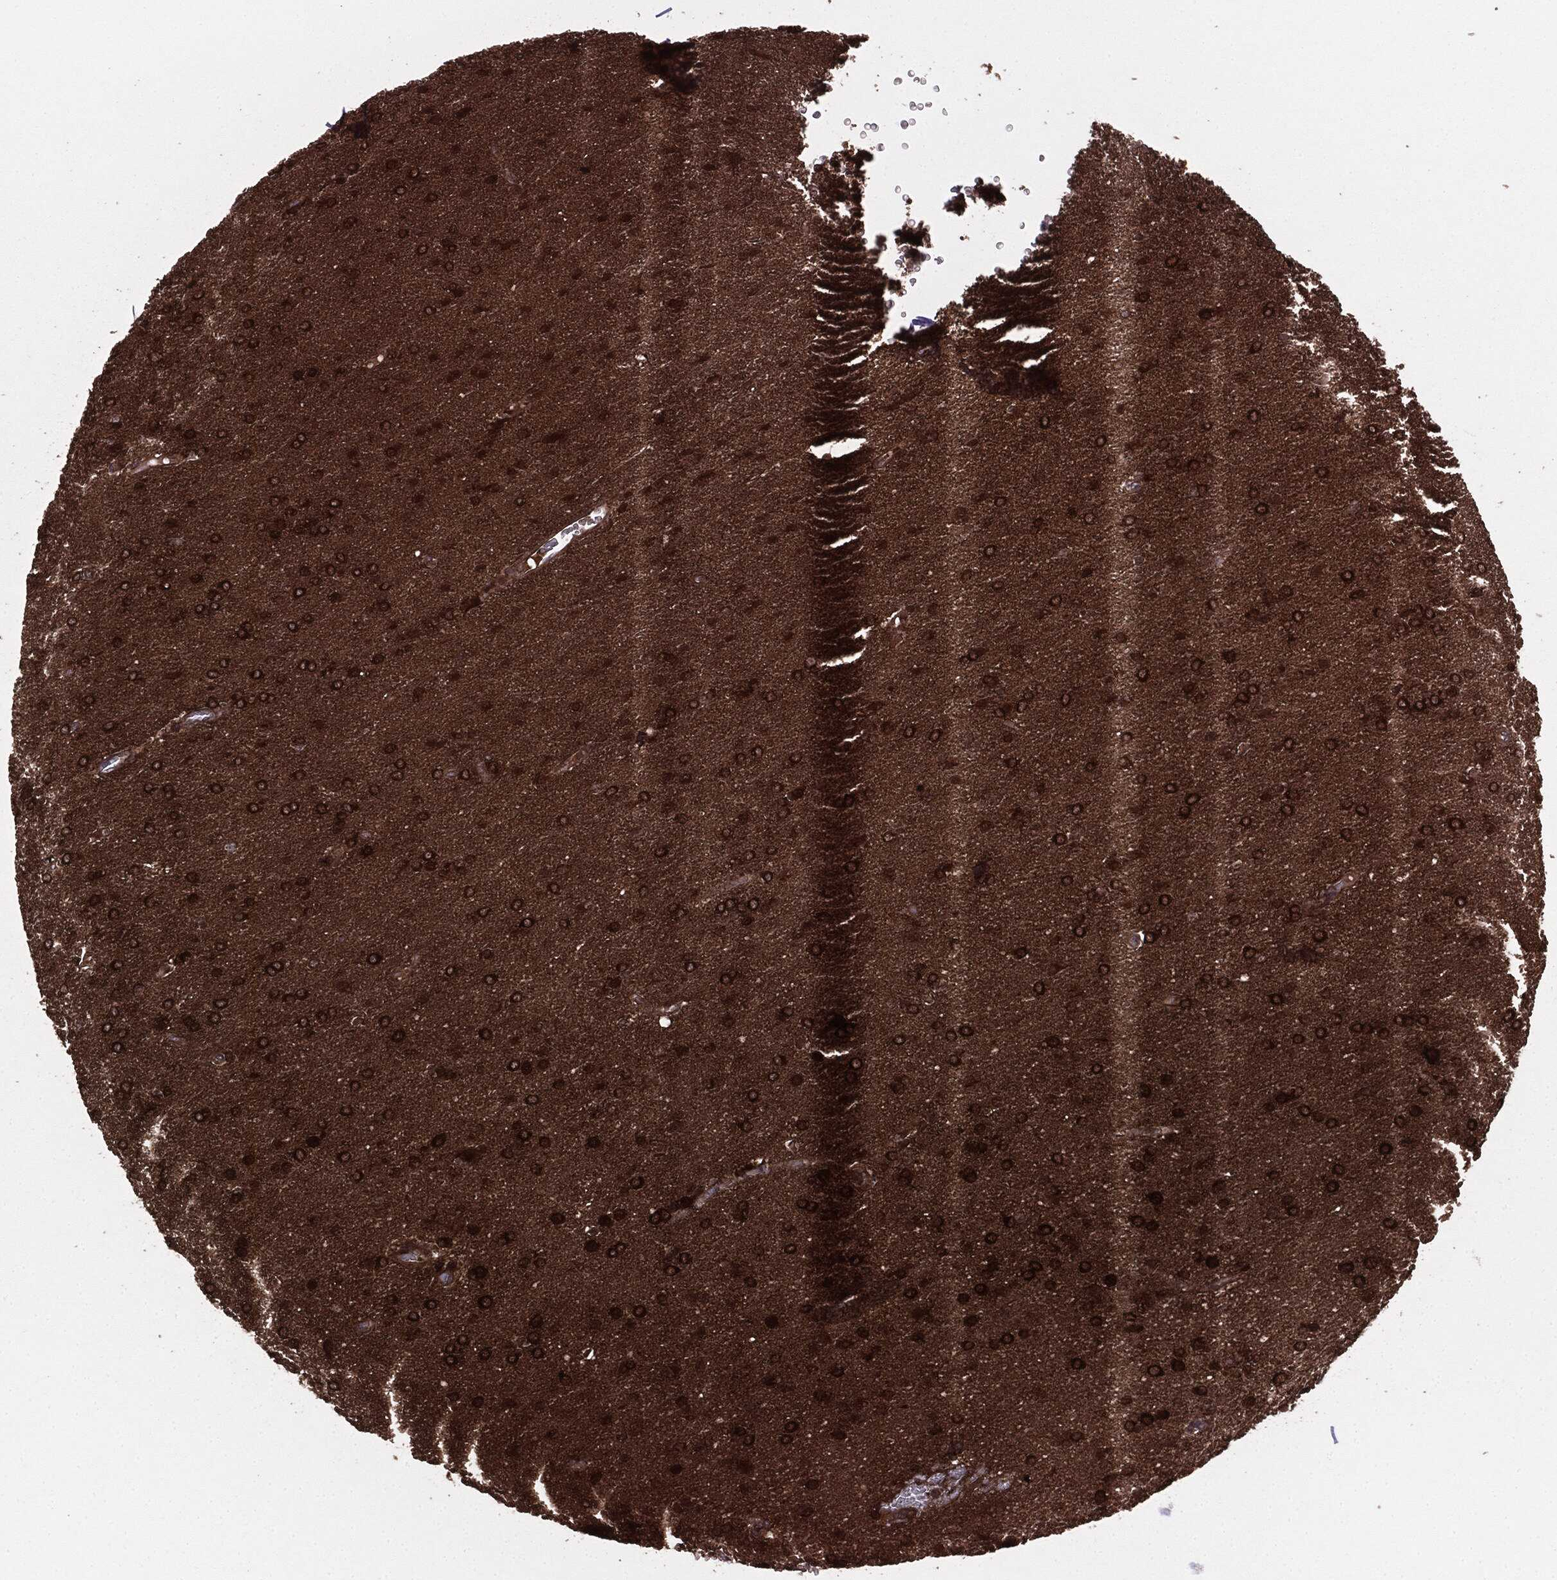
{"staining": {"intensity": "strong", "quantity": ">75%", "location": "cytoplasmic/membranous"}, "tissue": "glioma", "cell_type": "Tumor cells", "image_type": "cancer", "snomed": [{"axis": "morphology", "description": "Glioma, malignant, Low grade"}, {"axis": "topography", "description": "Brain"}], "caption": "Protein staining of glioma tissue reveals strong cytoplasmic/membranous expression in about >75% of tumor cells.", "gene": "RAP1GDS1", "patient": {"sex": "female", "age": 32}}